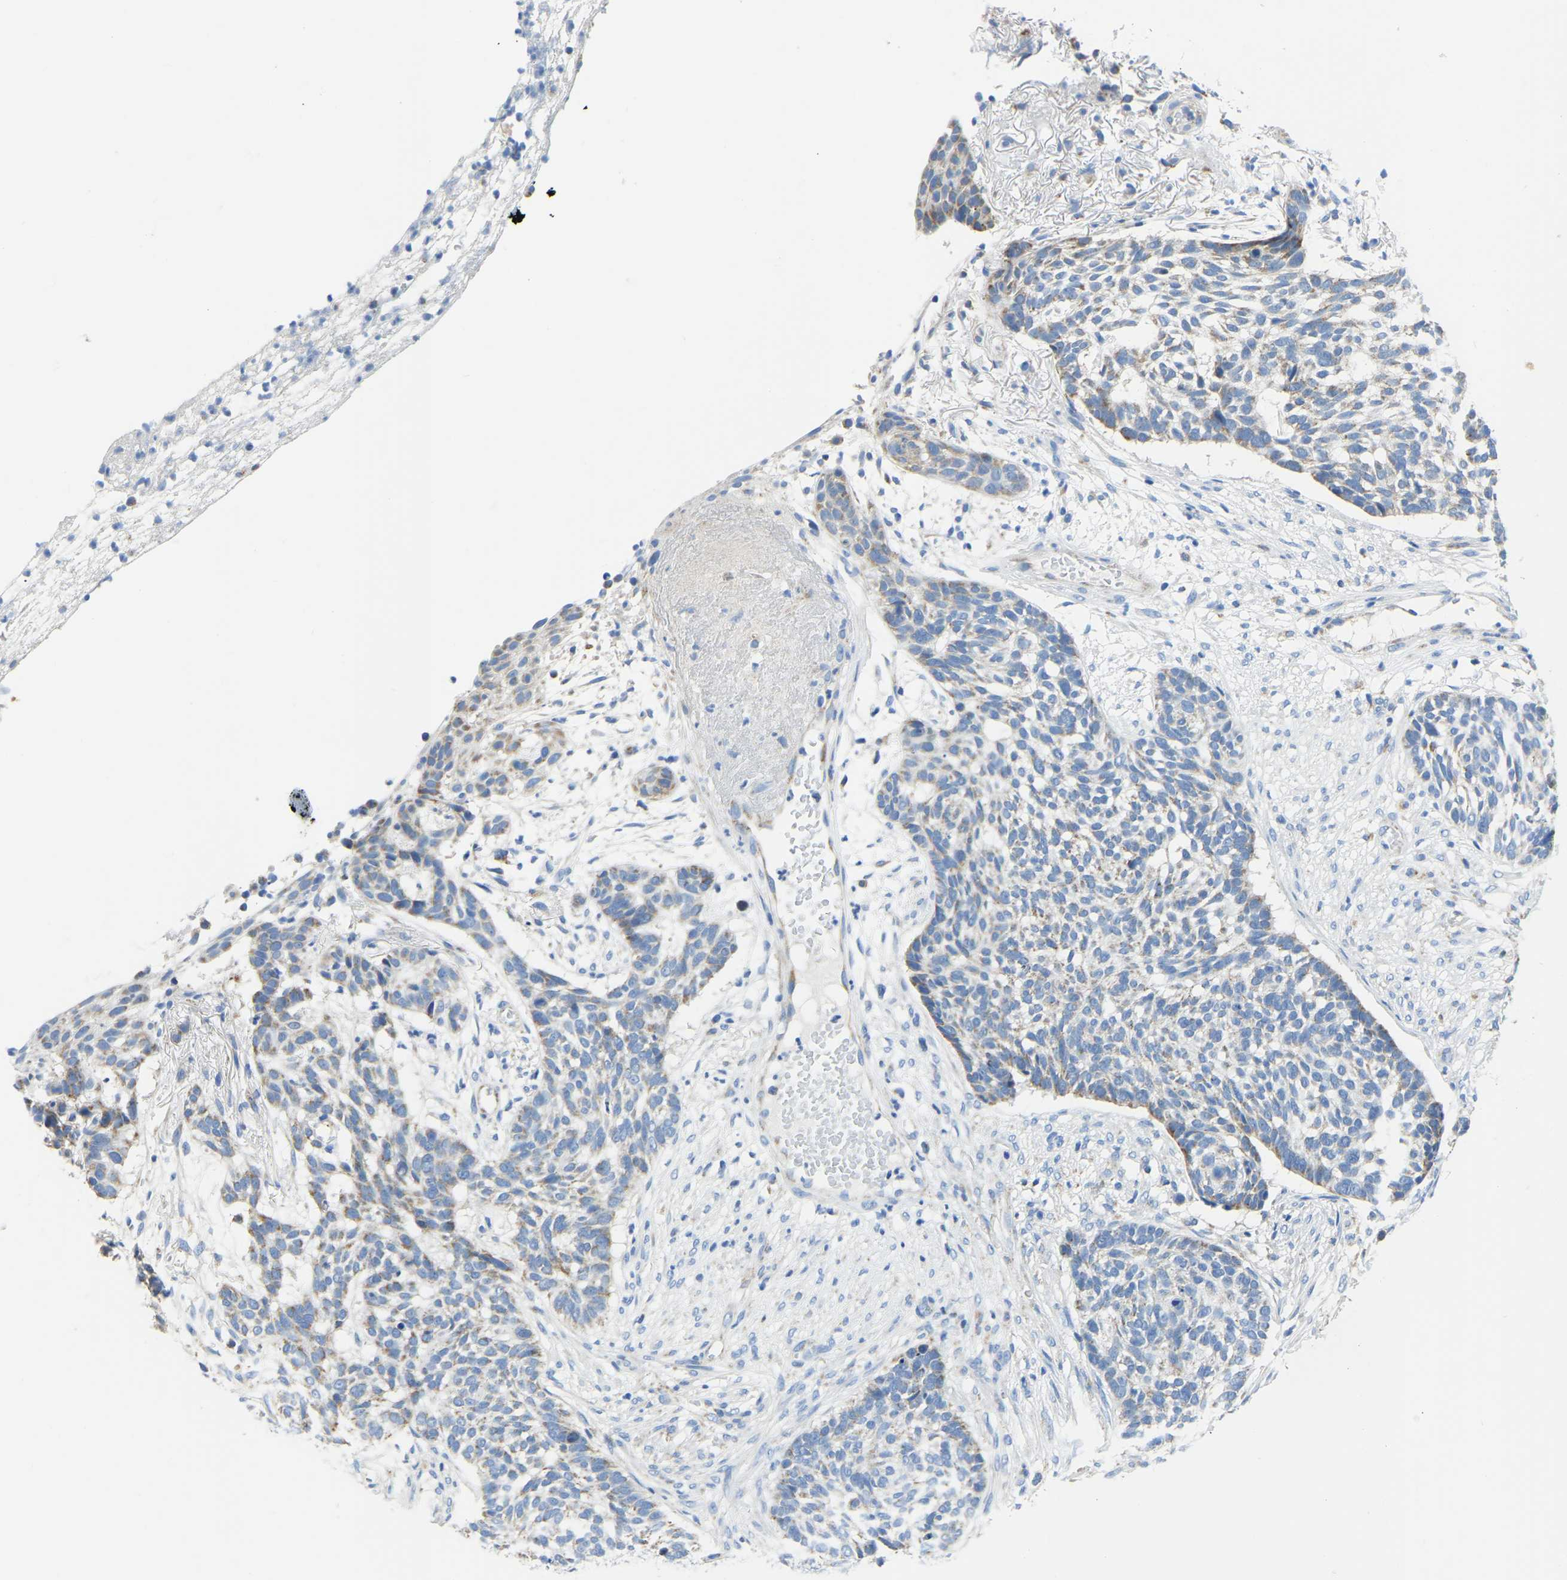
{"staining": {"intensity": "weak", "quantity": "<25%", "location": "cytoplasmic/membranous"}, "tissue": "skin cancer", "cell_type": "Tumor cells", "image_type": "cancer", "snomed": [{"axis": "morphology", "description": "Basal cell carcinoma"}, {"axis": "topography", "description": "Skin"}], "caption": "This is an IHC photomicrograph of skin cancer (basal cell carcinoma). There is no positivity in tumor cells.", "gene": "ETFA", "patient": {"sex": "male", "age": 85}}